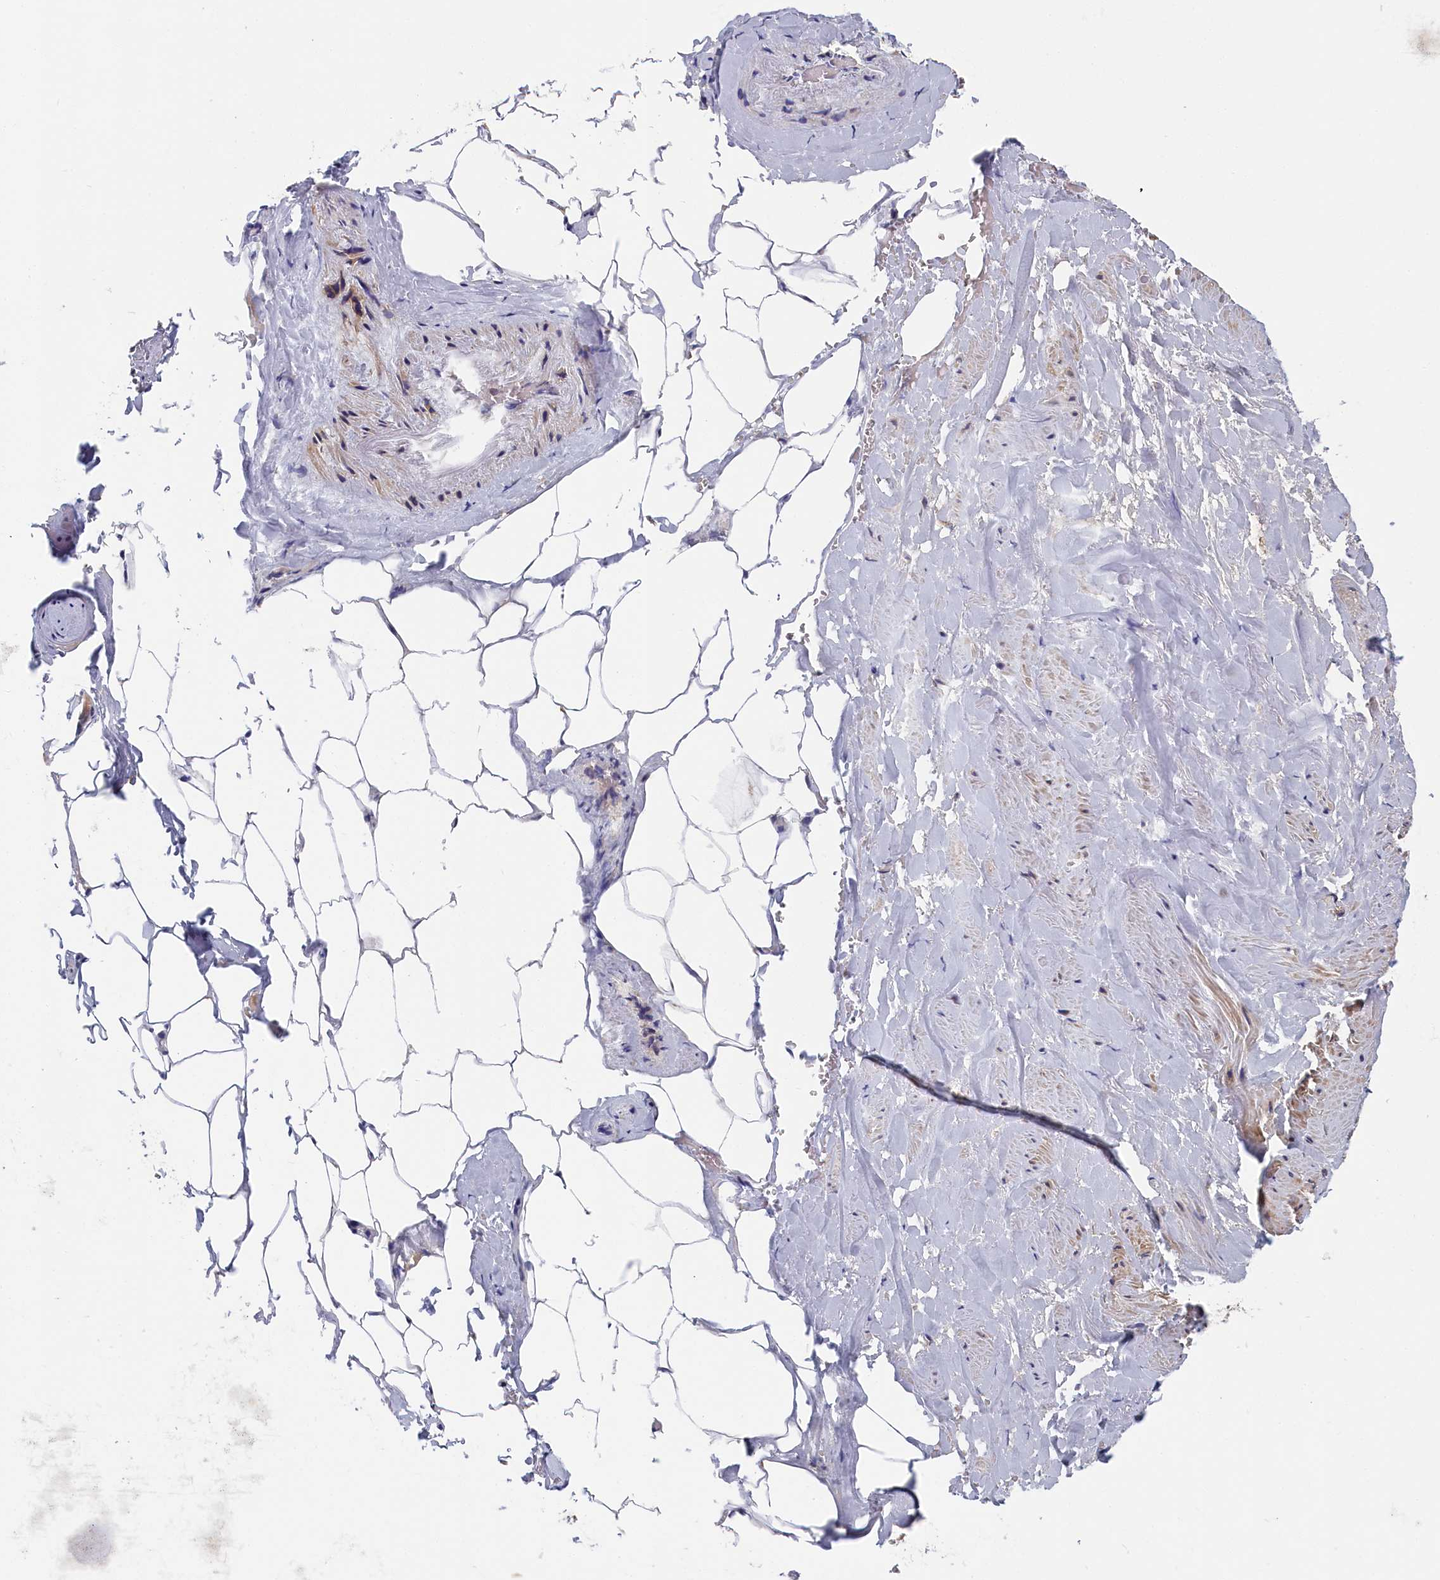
{"staining": {"intensity": "negative", "quantity": "none", "location": "none"}, "tissue": "adipose tissue", "cell_type": "Adipocytes", "image_type": "normal", "snomed": [{"axis": "morphology", "description": "Normal tissue, NOS"}, {"axis": "morphology", "description": "Adenocarcinoma, Low grade"}, {"axis": "topography", "description": "Prostate"}, {"axis": "topography", "description": "Peripheral nerve tissue"}], "caption": "This histopathology image is of benign adipose tissue stained with immunohistochemistry (IHC) to label a protein in brown with the nuclei are counter-stained blue. There is no positivity in adipocytes.", "gene": "CYB5D2", "patient": {"sex": "male", "age": 63}}